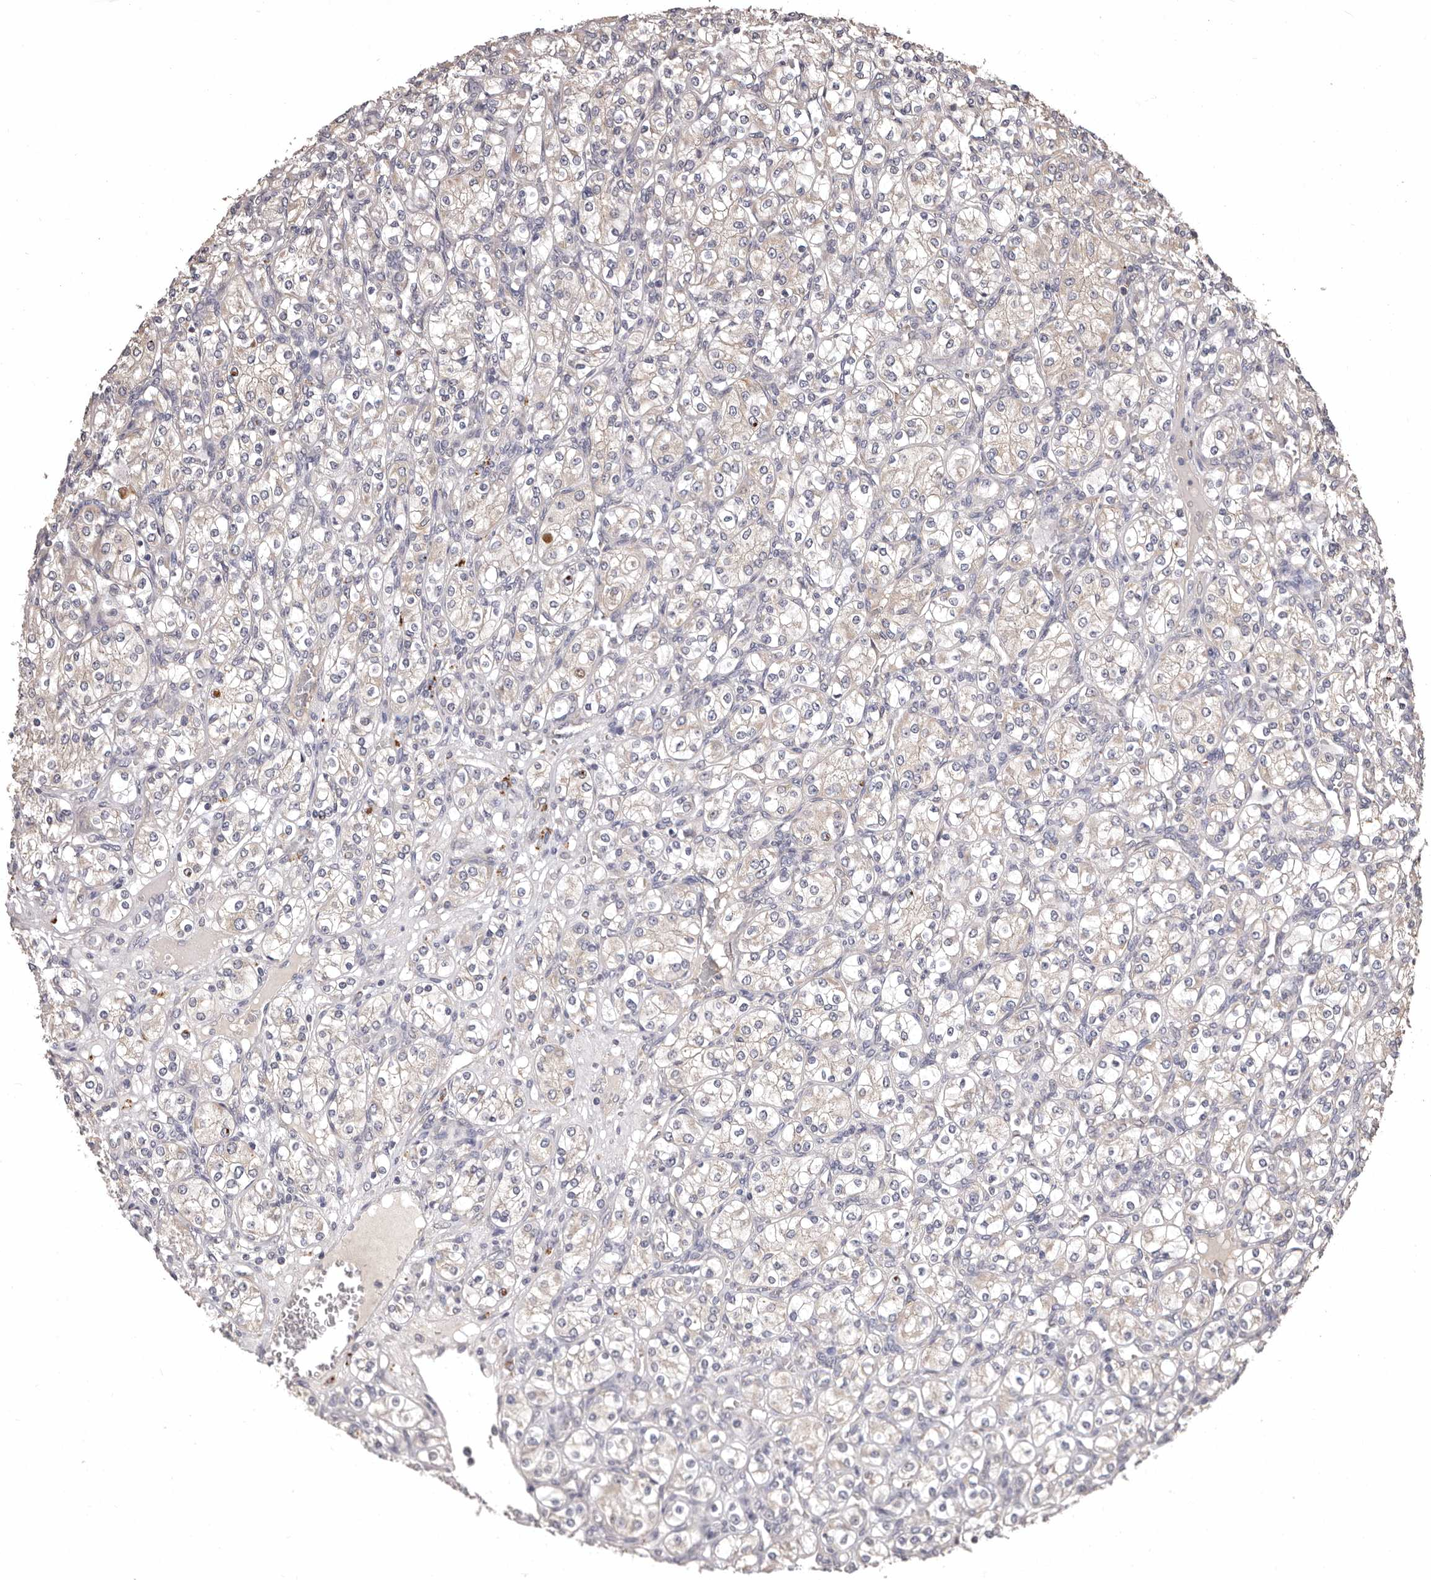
{"staining": {"intensity": "negative", "quantity": "none", "location": "none"}, "tissue": "renal cancer", "cell_type": "Tumor cells", "image_type": "cancer", "snomed": [{"axis": "morphology", "description": "Adenocarcinoma, NOS"}, {"axis": "topography", "description": "Kidney"}], "caption": "The immunohistochemistry (IHC) micrograph has no significant expression in tumor cells of renal cancer tissue.", "gene": "ETNK1", "patient": {"sex": "male", "age": 77}}